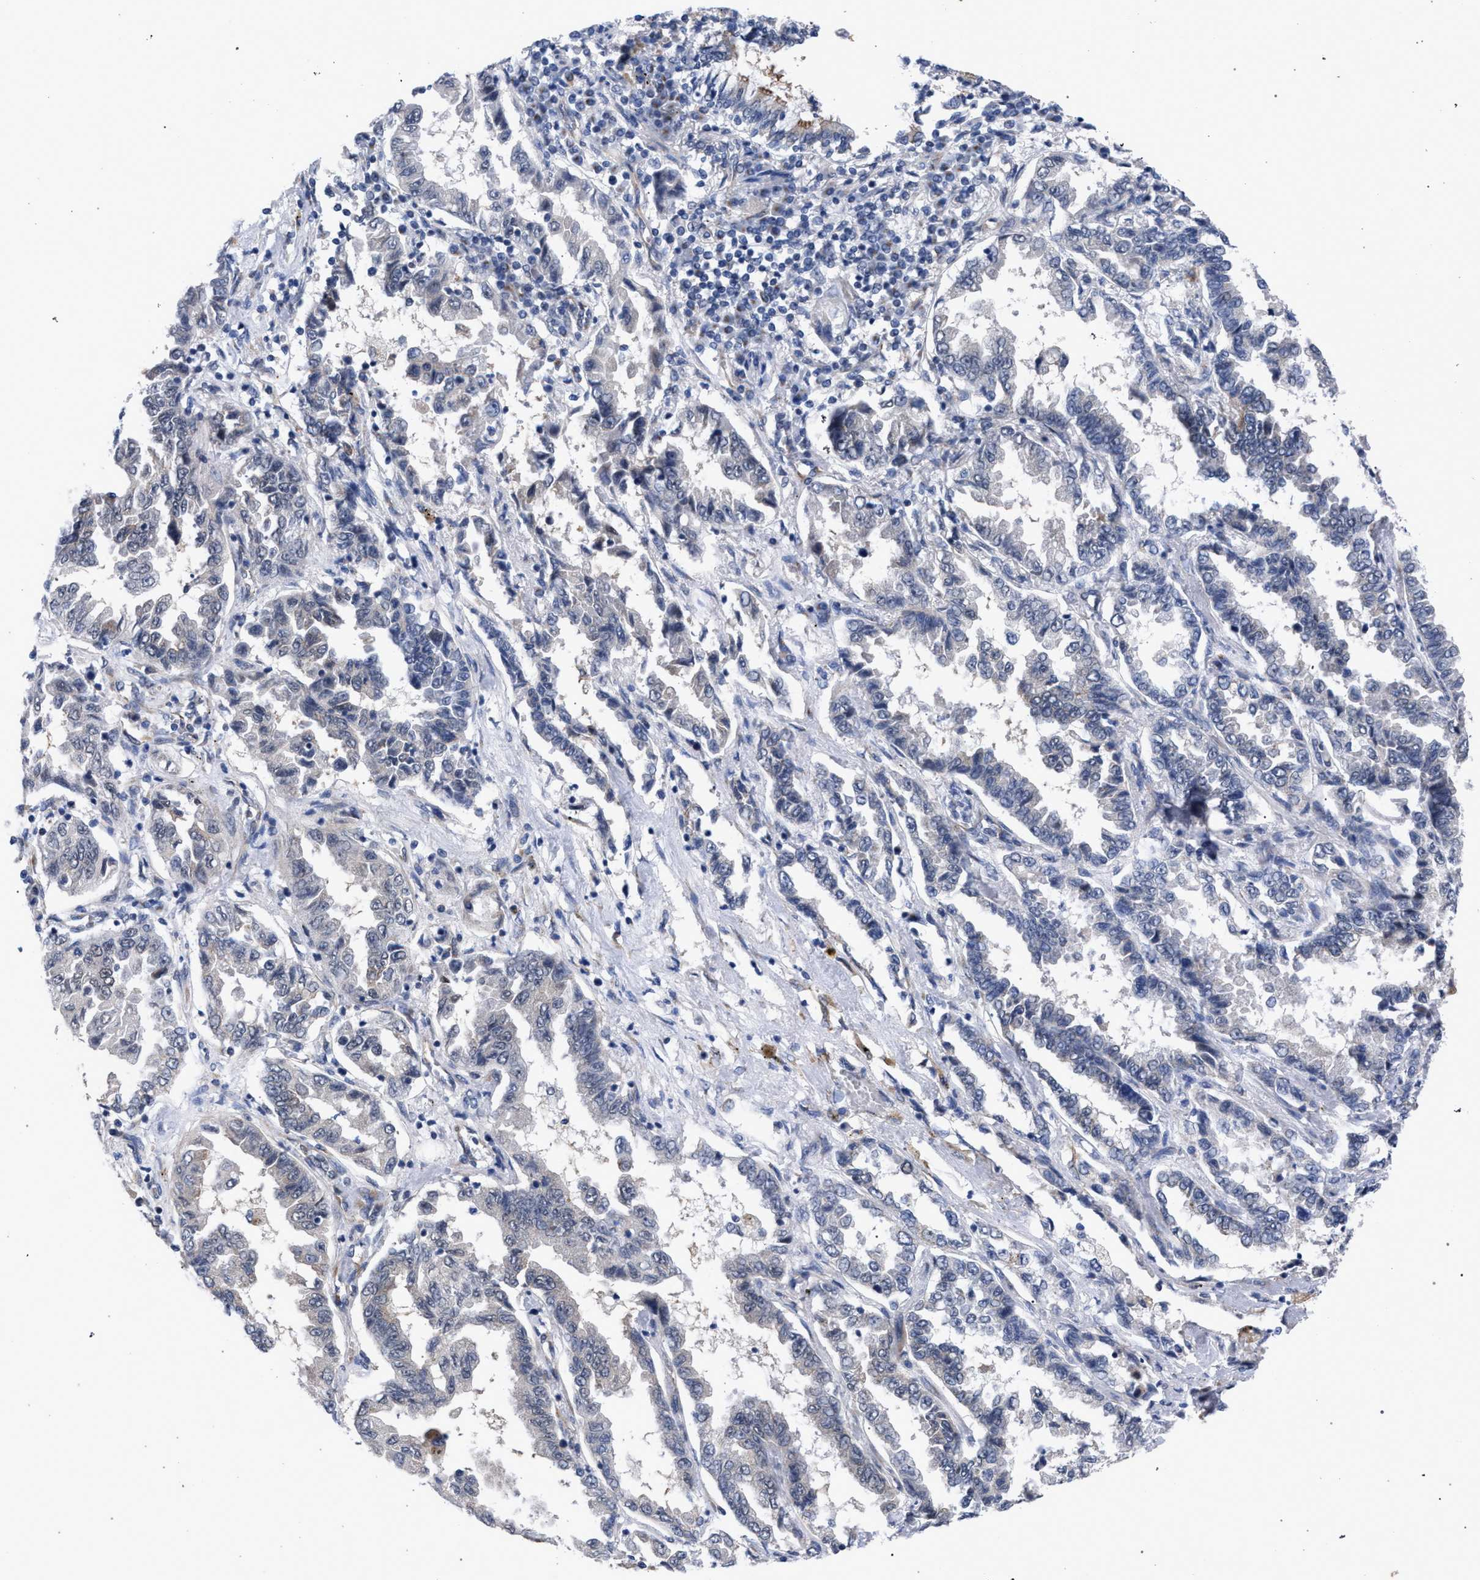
{"staining": {"intensity": "negative", "quantity": "none", "location": "none"}, "tissue": "lung cancer", "cell_type": "Tumor cells", "image_type": "cancer", "snomed": [{"axis": "morphology", "description": "Adenocarcinoma, NOS"}, {"axis": "topography", "description": "Lung"}], "caption": "DAB (3,3'-diaminobenzidine) immunohistochemical staining of lung cancer demonstrates no significant positivity in tumor cells.", "gene": "GOLGA2", "patient": {"sex": "female", "age": 51}}